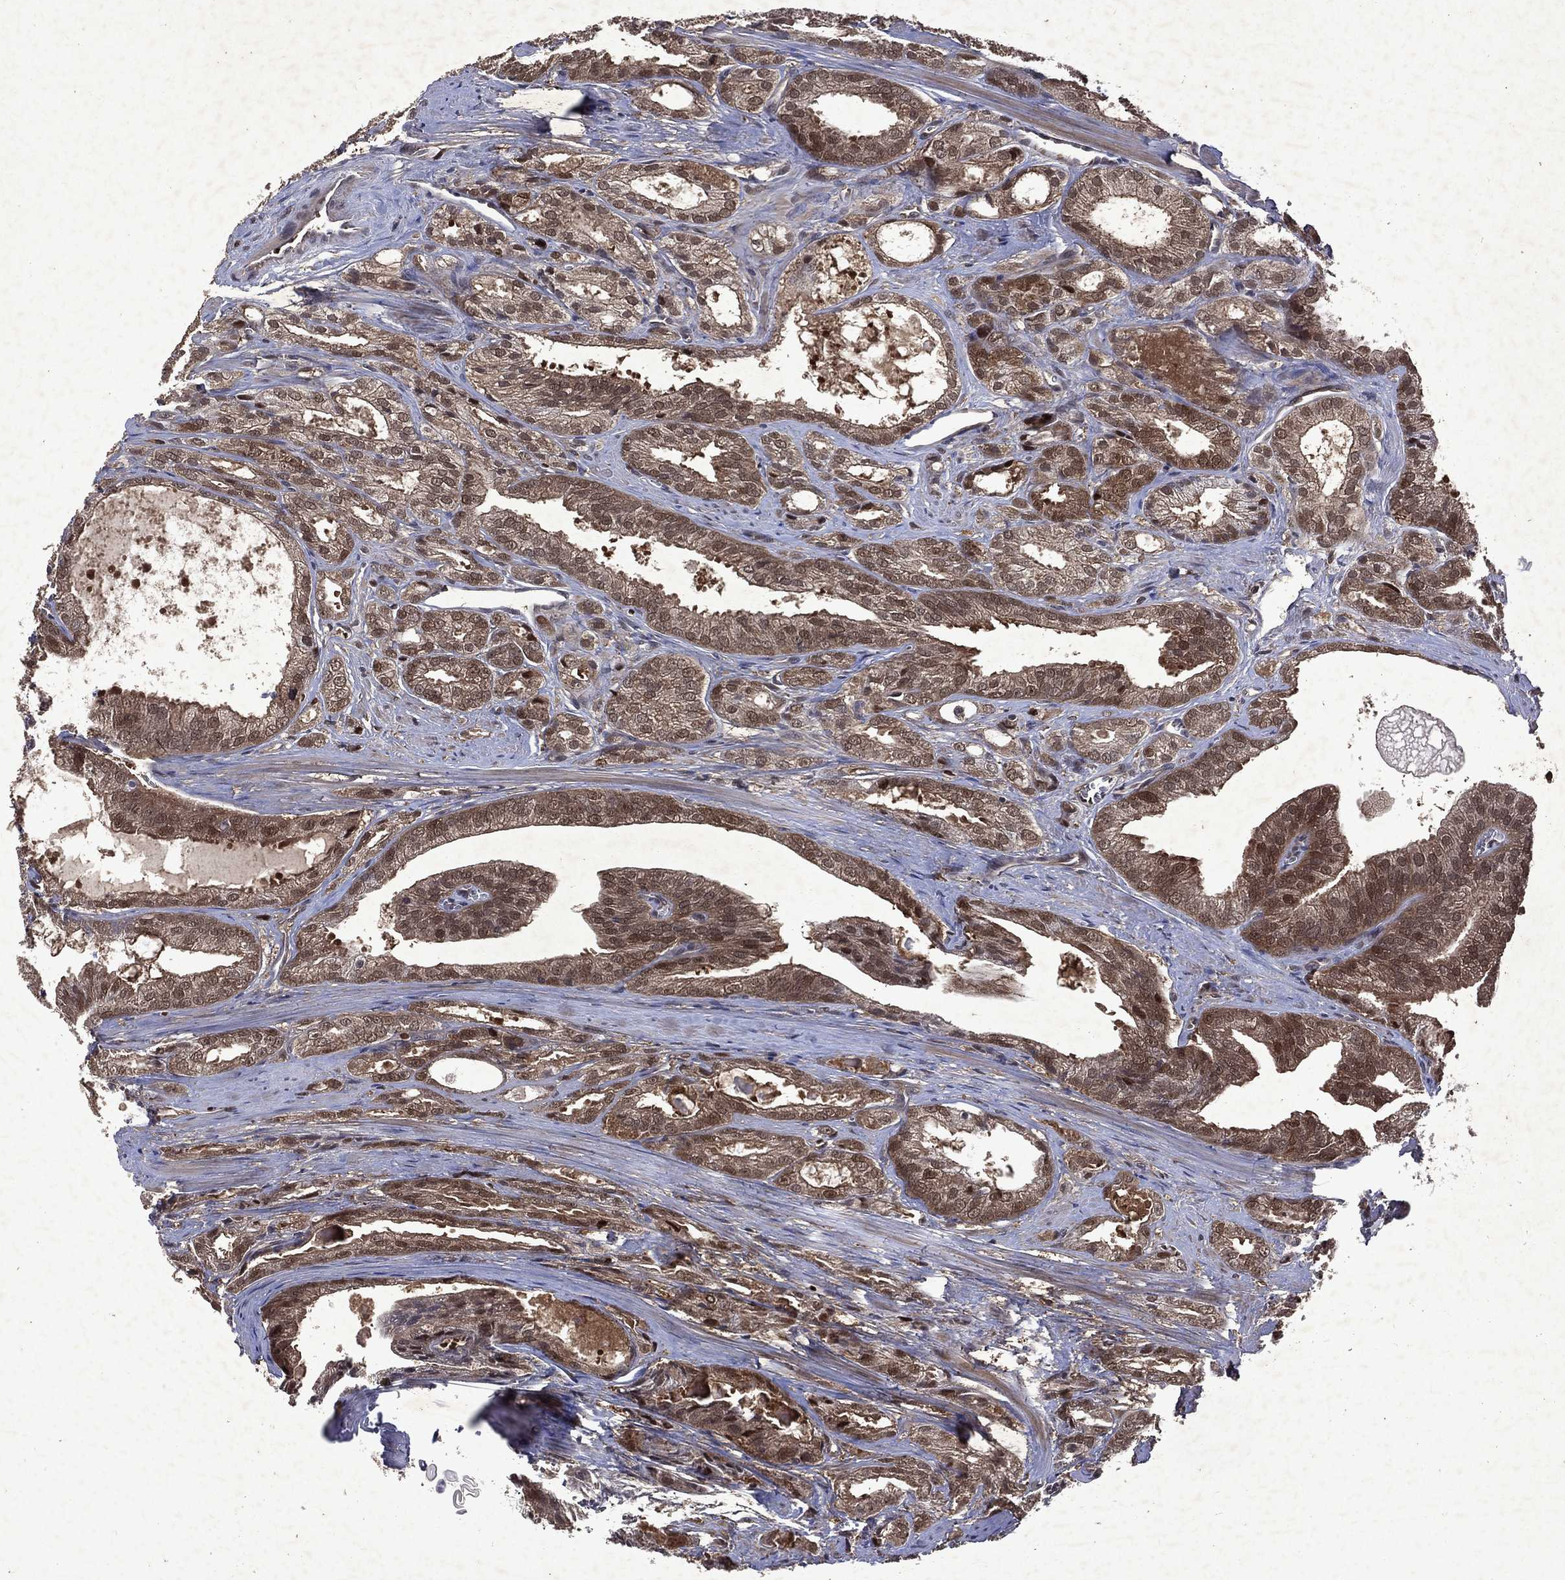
{"staining": {"intensity": "moderate", "quantity": ">75%", "location": "cytoplasmic/membranous"}, "tissue": "prostate cancer", "cell_type": "Tumor cells", "image_type": "cancer", "snomed": [{"axis": "morphology", "description": "Adenocarcinoma, NOS"}, {"axis": "morphology", "description": "Adenocarcinoma, High grade"}, {"axis": "topography", "description": "Prostate"}], "caption": "Prostate cancer (adenocarcinoma) tissue reveals moderate cytoplasmic/membranous staining in about >75% of tumor cells", "gene": "MTAP", "patient": {"sex": "male", "age": 70}}